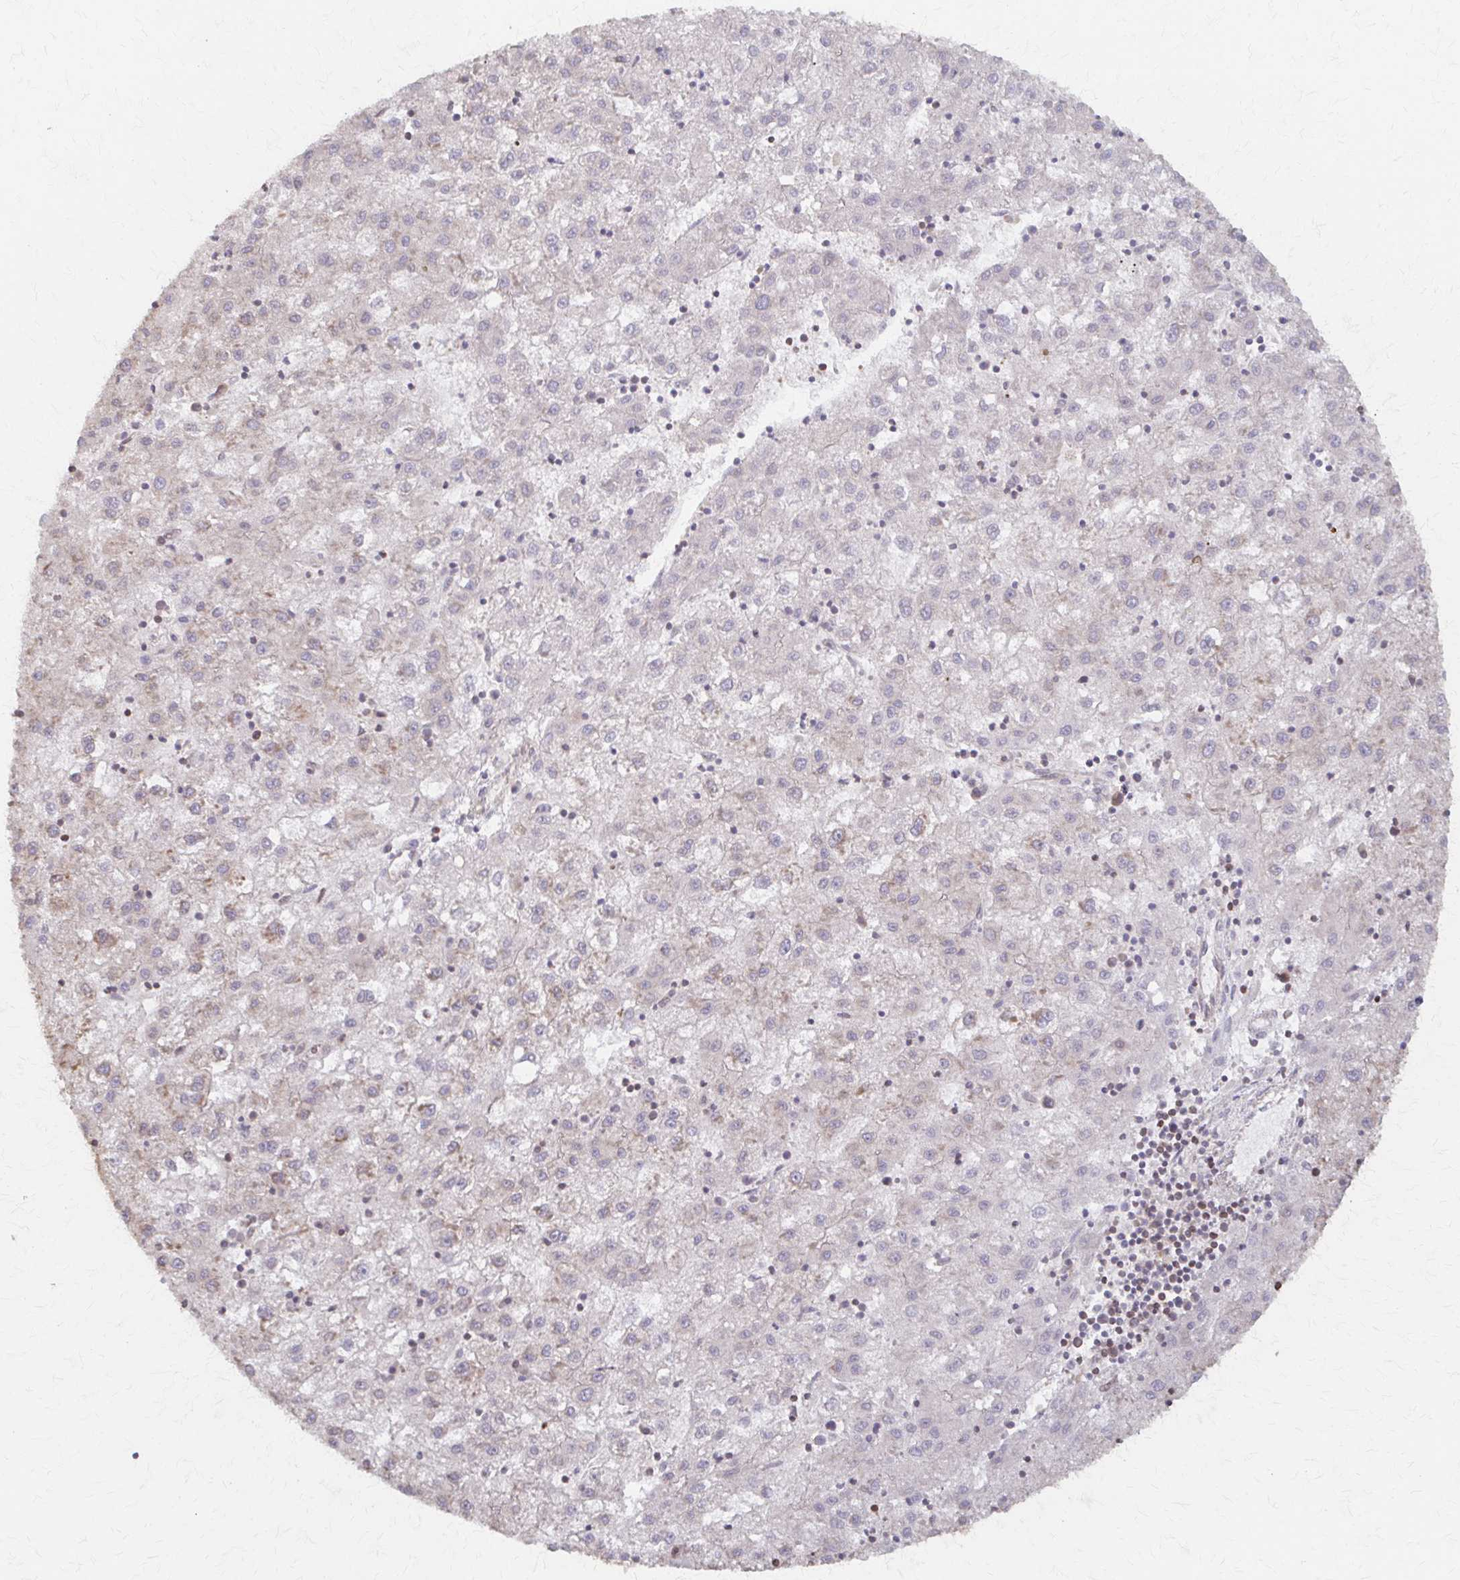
{"staining": {"intensity": "negative", "quantity": "none", "location": "none"}, "tissue": "liver cancer", "cell_type": "Tumor cells", "image_type": "cancer", "snomed": [{"axis": "morphology", "description": "Carcinoma, Hepatocellular, NOS"}, {"axis": "topography", "description": "Liver"}], "caption": "Immunohistochemistry of liver cancer displays no positivity in tumor cells. The staining was performed using DAB to visualize the protein expression in brown, while the nuclei were stained in blue with hematoxylin (Magnification: 20x).", "gene": "ARHGAP35", "patient": {"sex": "male", "age": 72}}